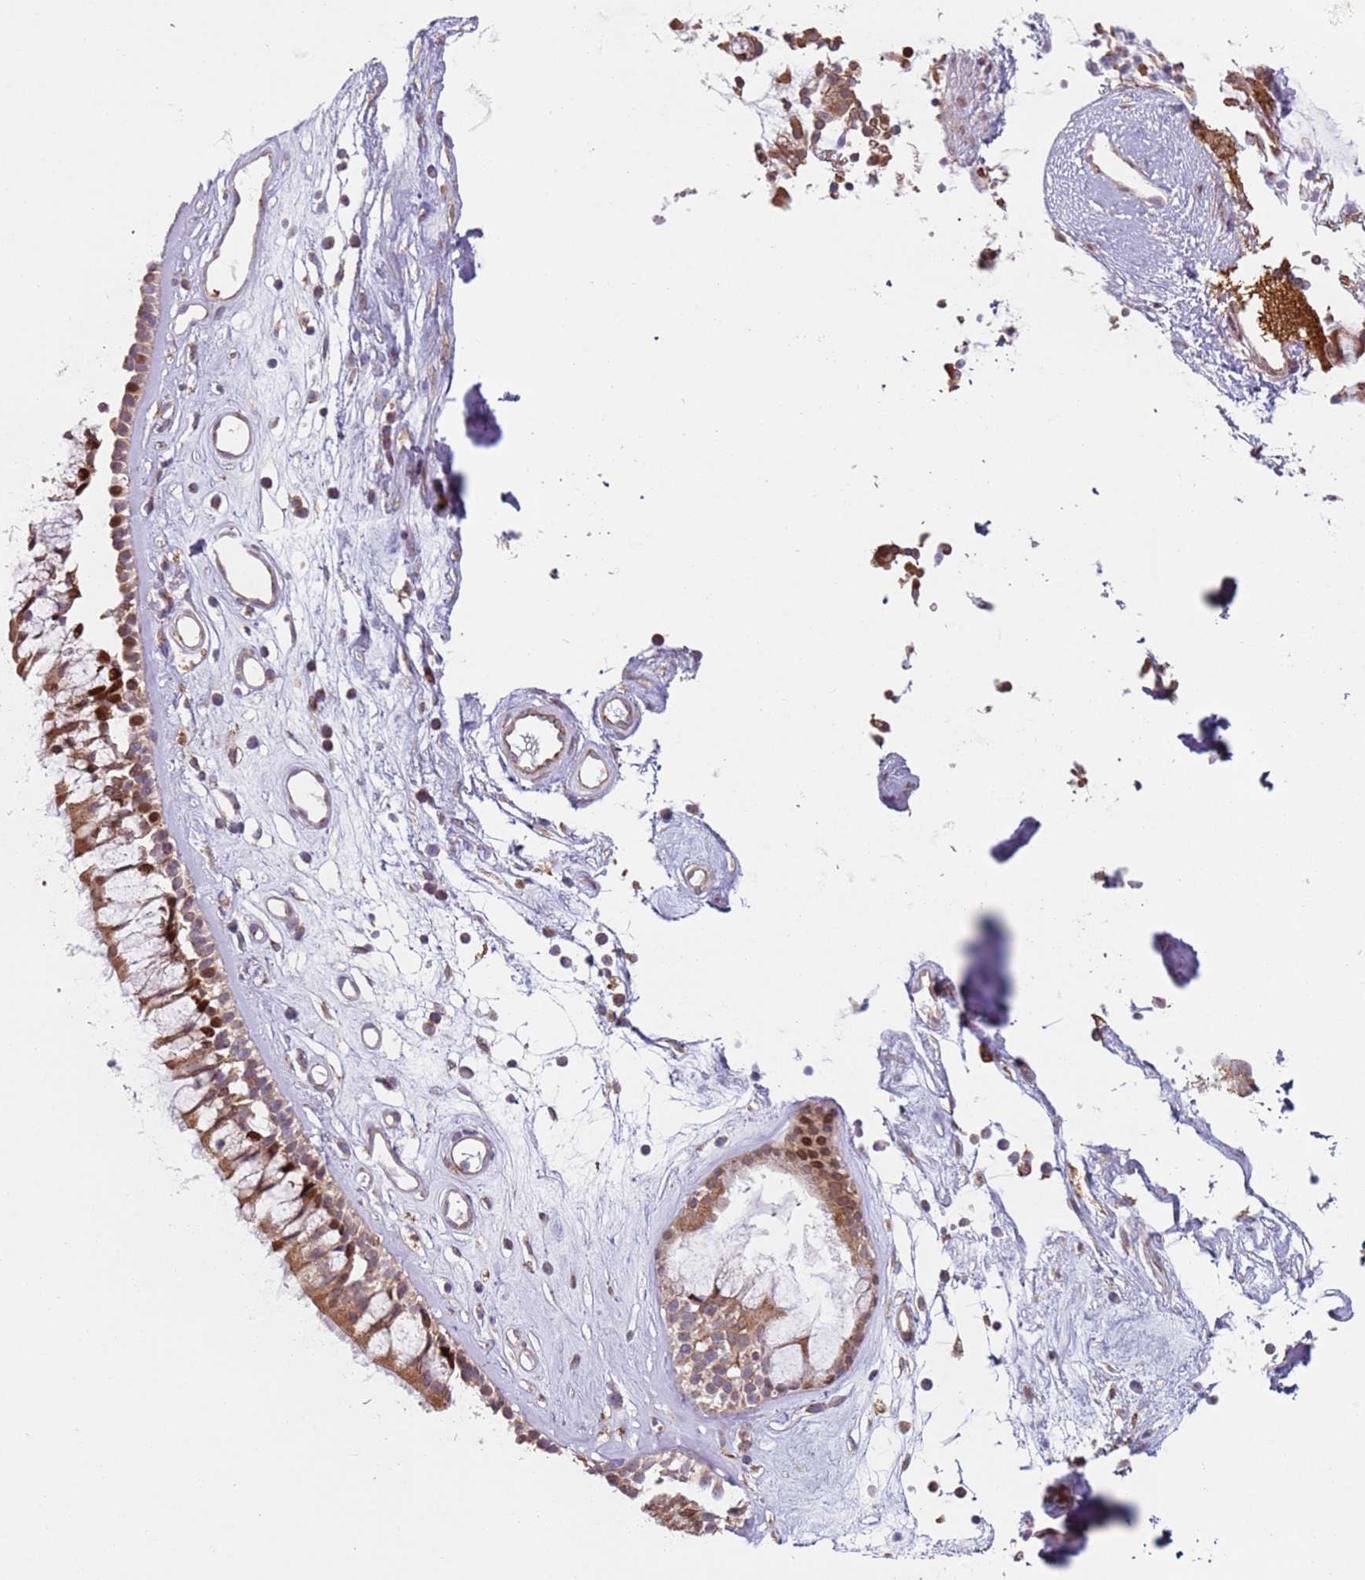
{"staining": {"intensity": "strong", "quantity": ">75%", "location": "cytoplasmic/membranous,nuclear"}, "tissue": "nasopharynx", "cell_type": "Respiratory epithelial cells", "image_type": "normal", "snomed": [{"axis": "morphology", "description": "Normal tissue, NOS"}, {"axis": "morphology", "description": "Inflammation, NOS"}, {"axis": "topography", "description": "Nasopharynx"}], "caption": "This image shows immunohistochemistry (IHC) staining of normal nasopharynx, with high strong cytoplasmic/membranous,nuclear positivity in approximately >75% of respiratory epithelial cells.", "gene": "HNRNPLL", "patient": {"sex": "male", "age": 29}}